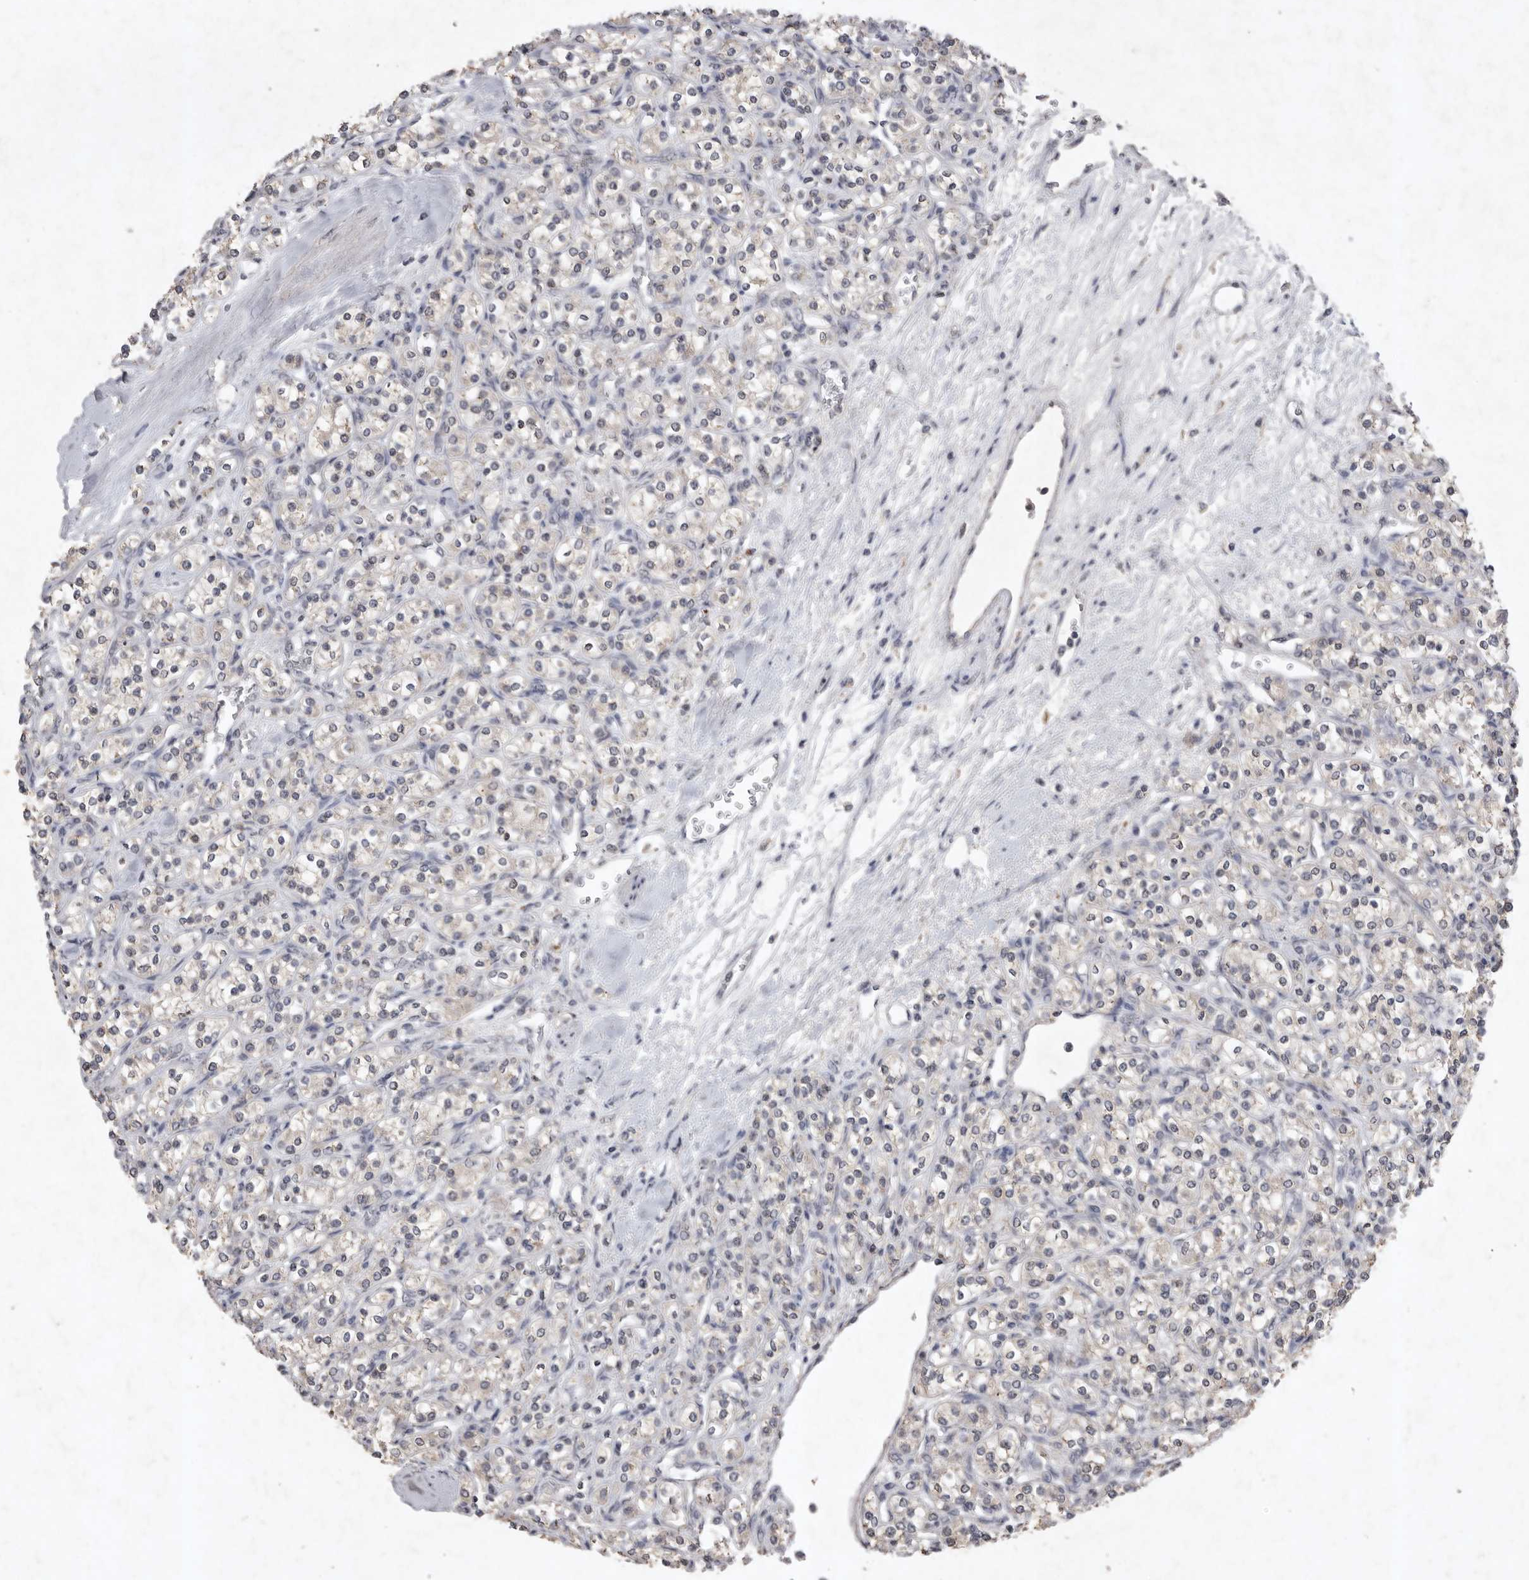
{"staining": {"intensity": "negative", "quantity": "none", "location": "none"}, "tissue": "renal cancer", "cell_type": "Tumor cells", "image_type": "cancer", "snomed": [{"axis": "morphology", "description": "Adenocarcinoma, NOS"}, {"axis": "topography", "description": "Kidney"}], "caption": "Renal cancer stained for a protein using immunohistochemistry (IHC) shows no expression tumor cells.", "gene": "APLNR", "patient": {"sex": "male", "age": 77}}